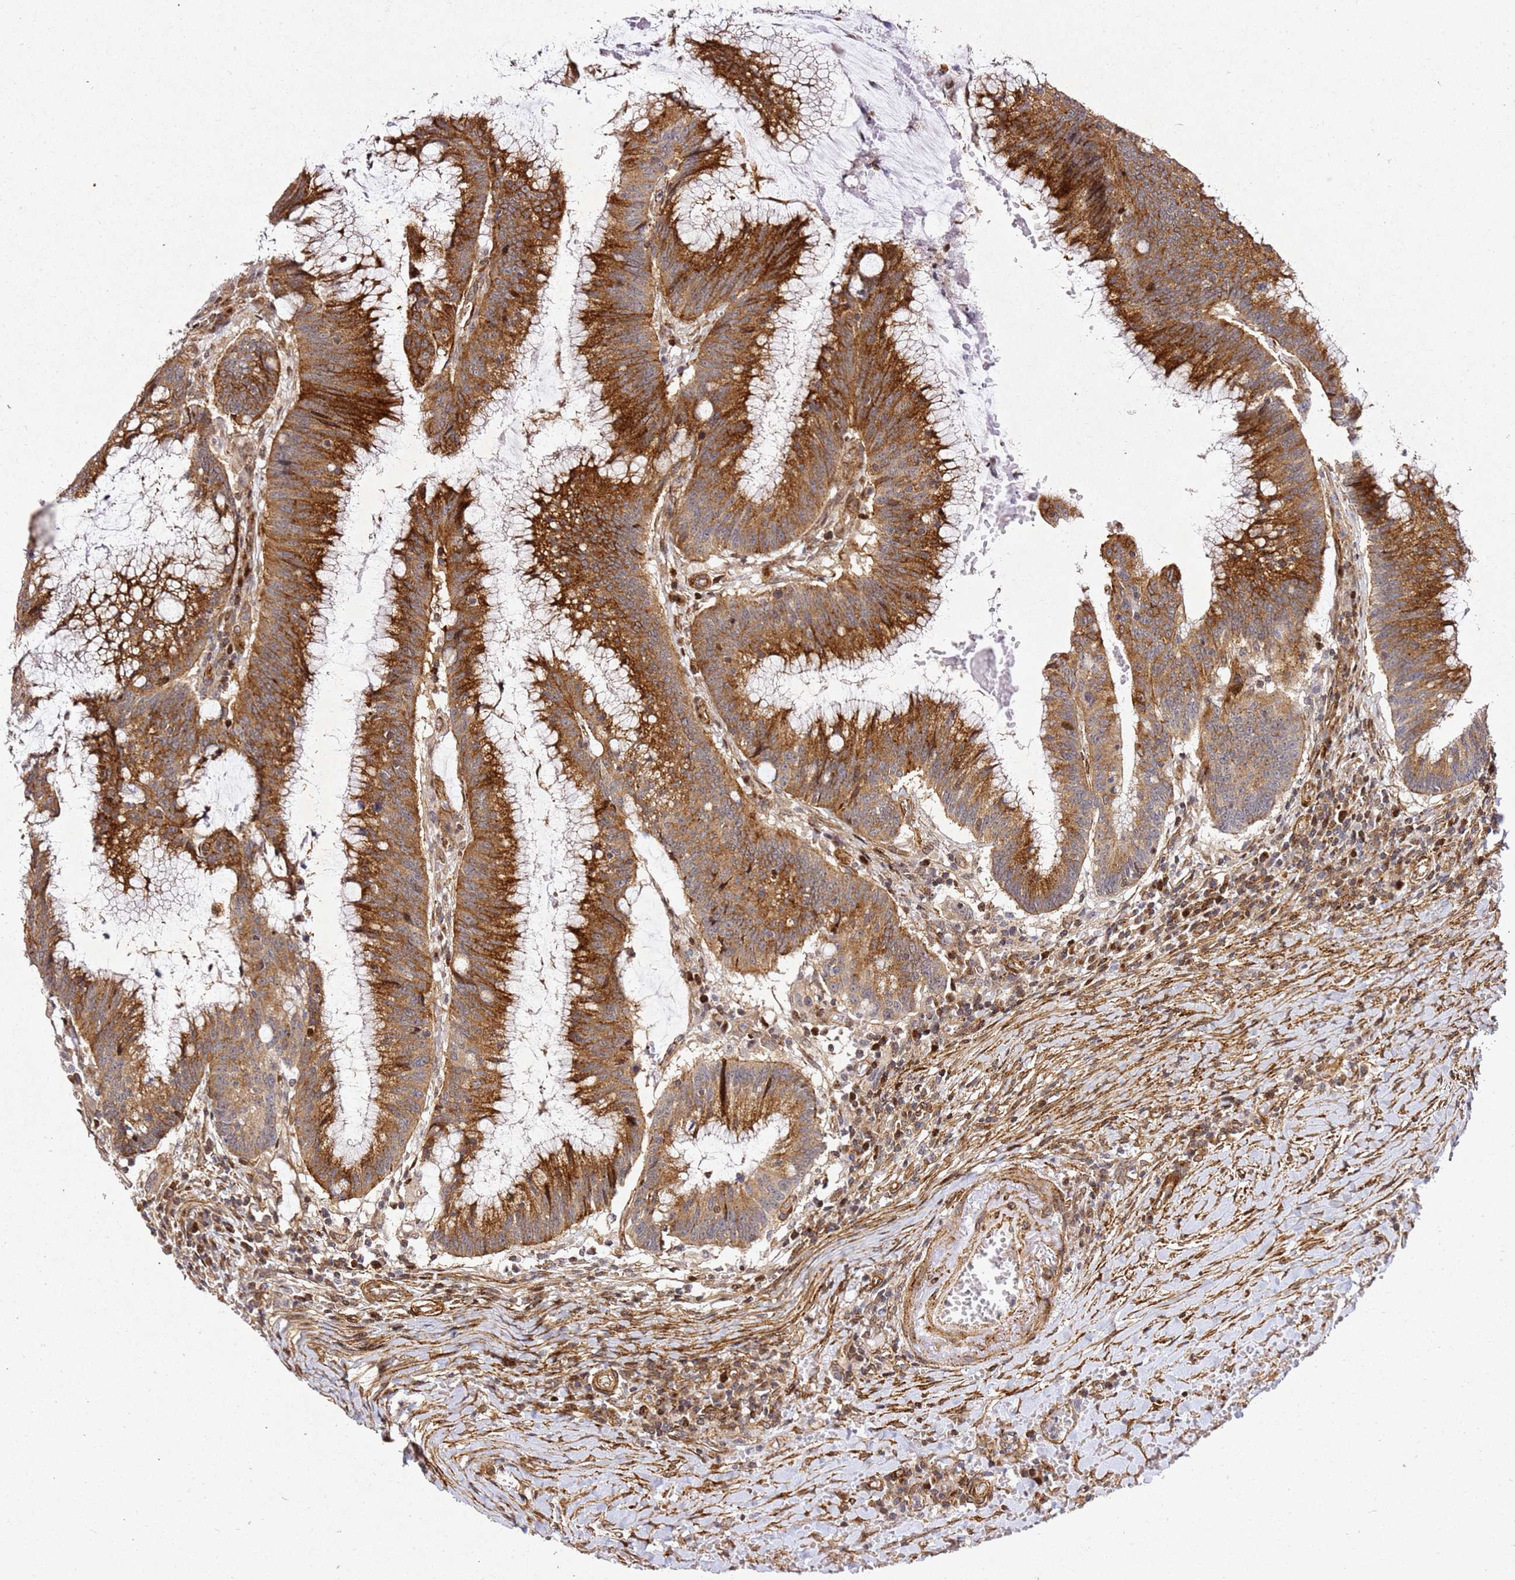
{"staining": {"intensity": "strong", "quantity": ">75%", "location": "cytoplasmic/membranous"}, "tissue": "colorectal cancer", "cell_type": "Tumor cells", "image_type": "cancer", "snomed": [{"axis": "morphology", "description": "Adenocarcinoma, NOS"}, {"axis": "topography", "description": "Rectum"}], "caption": "Protein staining of colorectal cancer (adenocarcinoma) tissue shows strong cytoplasmic/membranous expression in about >75% of tumor cells.", "gene": "ZNF296", "patient": {"sex": "female", "age": 77}}